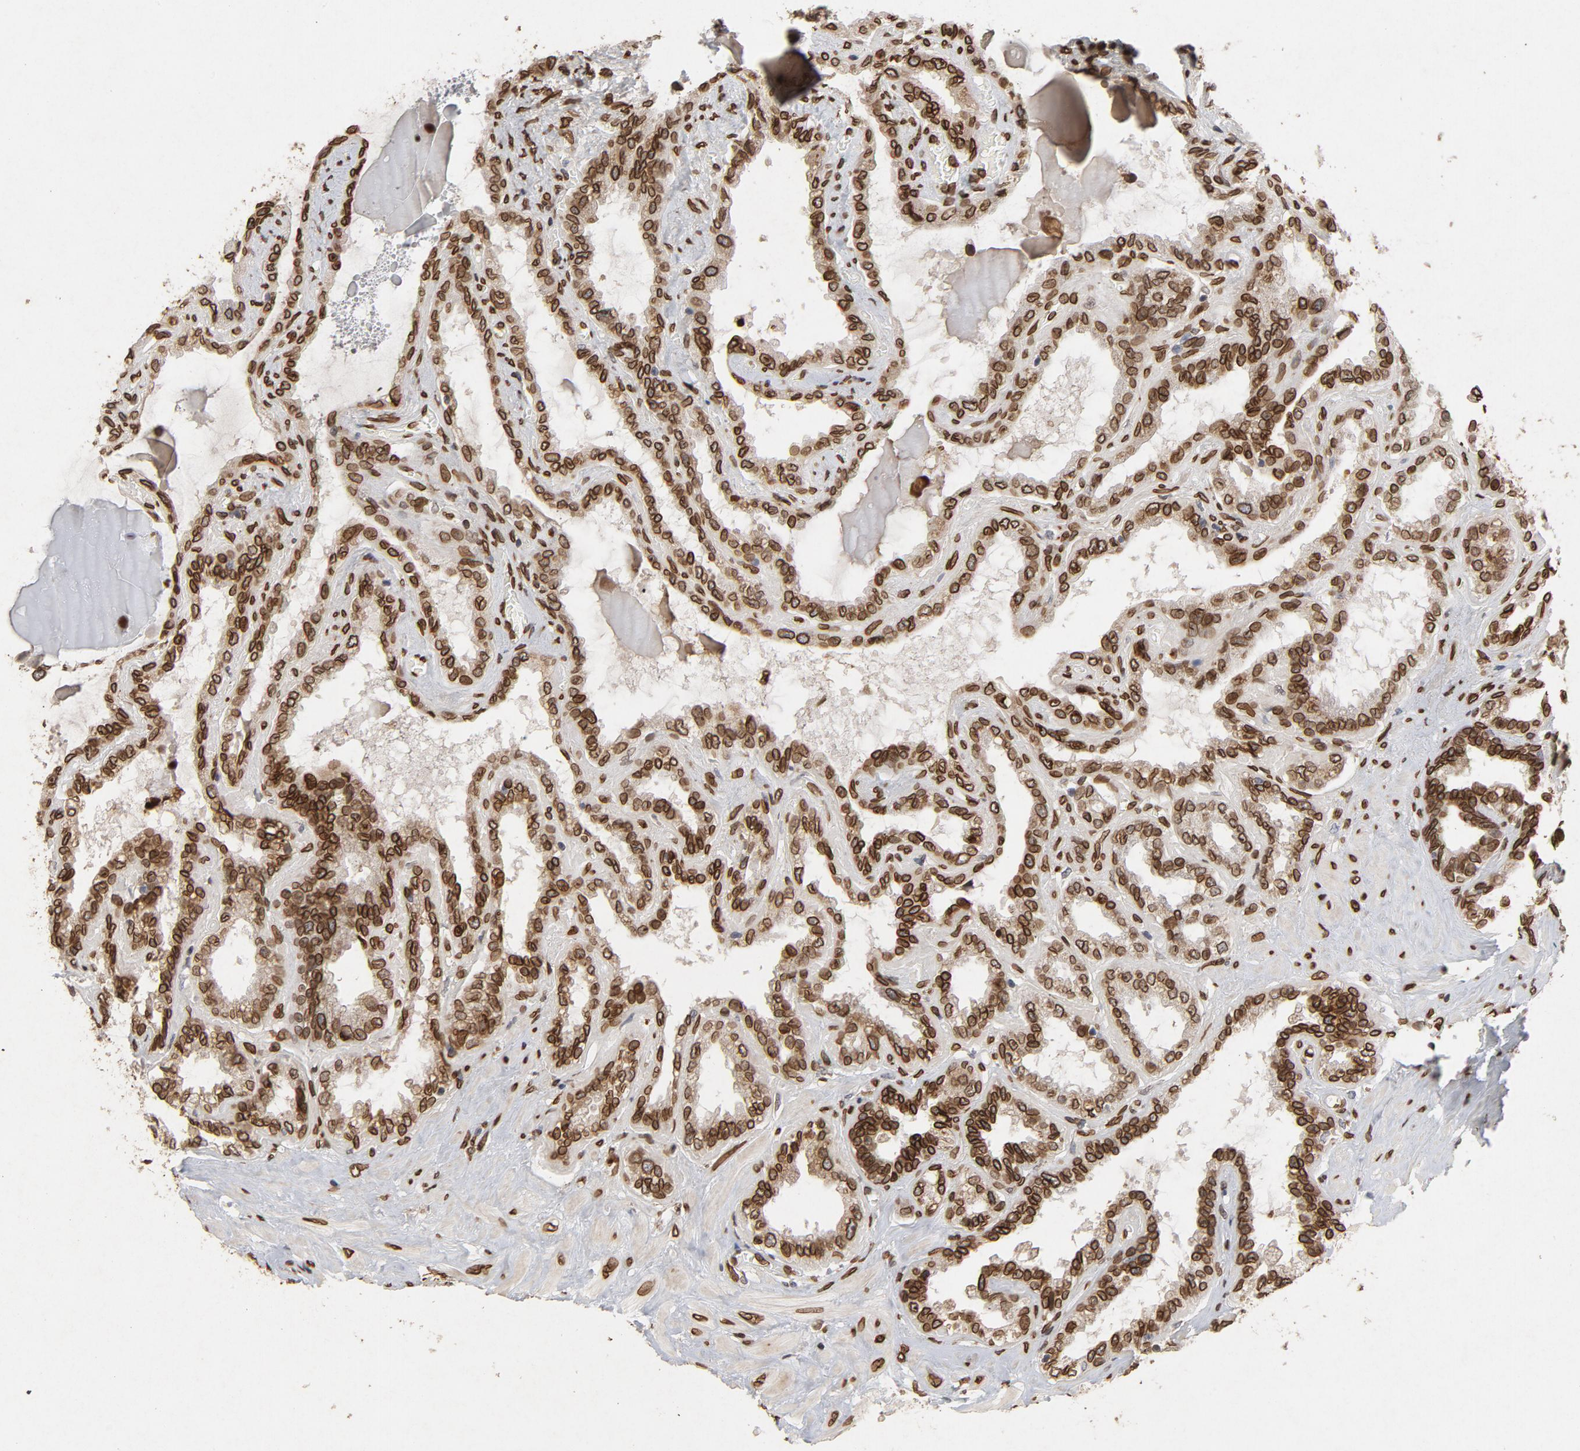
{"staining": {"intensity": "strong", "quantity": ">75%", "location": "cytoplasmic/membranous,nuclear"}, "tissue": "seminal vesicle", "cell_type": "Glandular cells", "image_type": "normal", "snomed": [{"axis": "morphology", "description": "Normal tissue, NOS"}, {"axis": "morphology", "description": "Inflammation, NOS"}, {"axis": "topography", "description": "Urinary bladder"}, {"axis": "topography", "description": "Prostate"}, {"axis": "topography", "description": "Seminal veicle"}], "caption": "Immunohistochemical staining of benign seminal vesicle displays >75% levels of strong cytoplasmic/membranous,nuclear protein positivity in about >75% of glandular cells. The protein is shown in brown color, while the nuclei are stained blue.", "gene": "LMNA", "patient": {"sex": "male", "age": 82}}